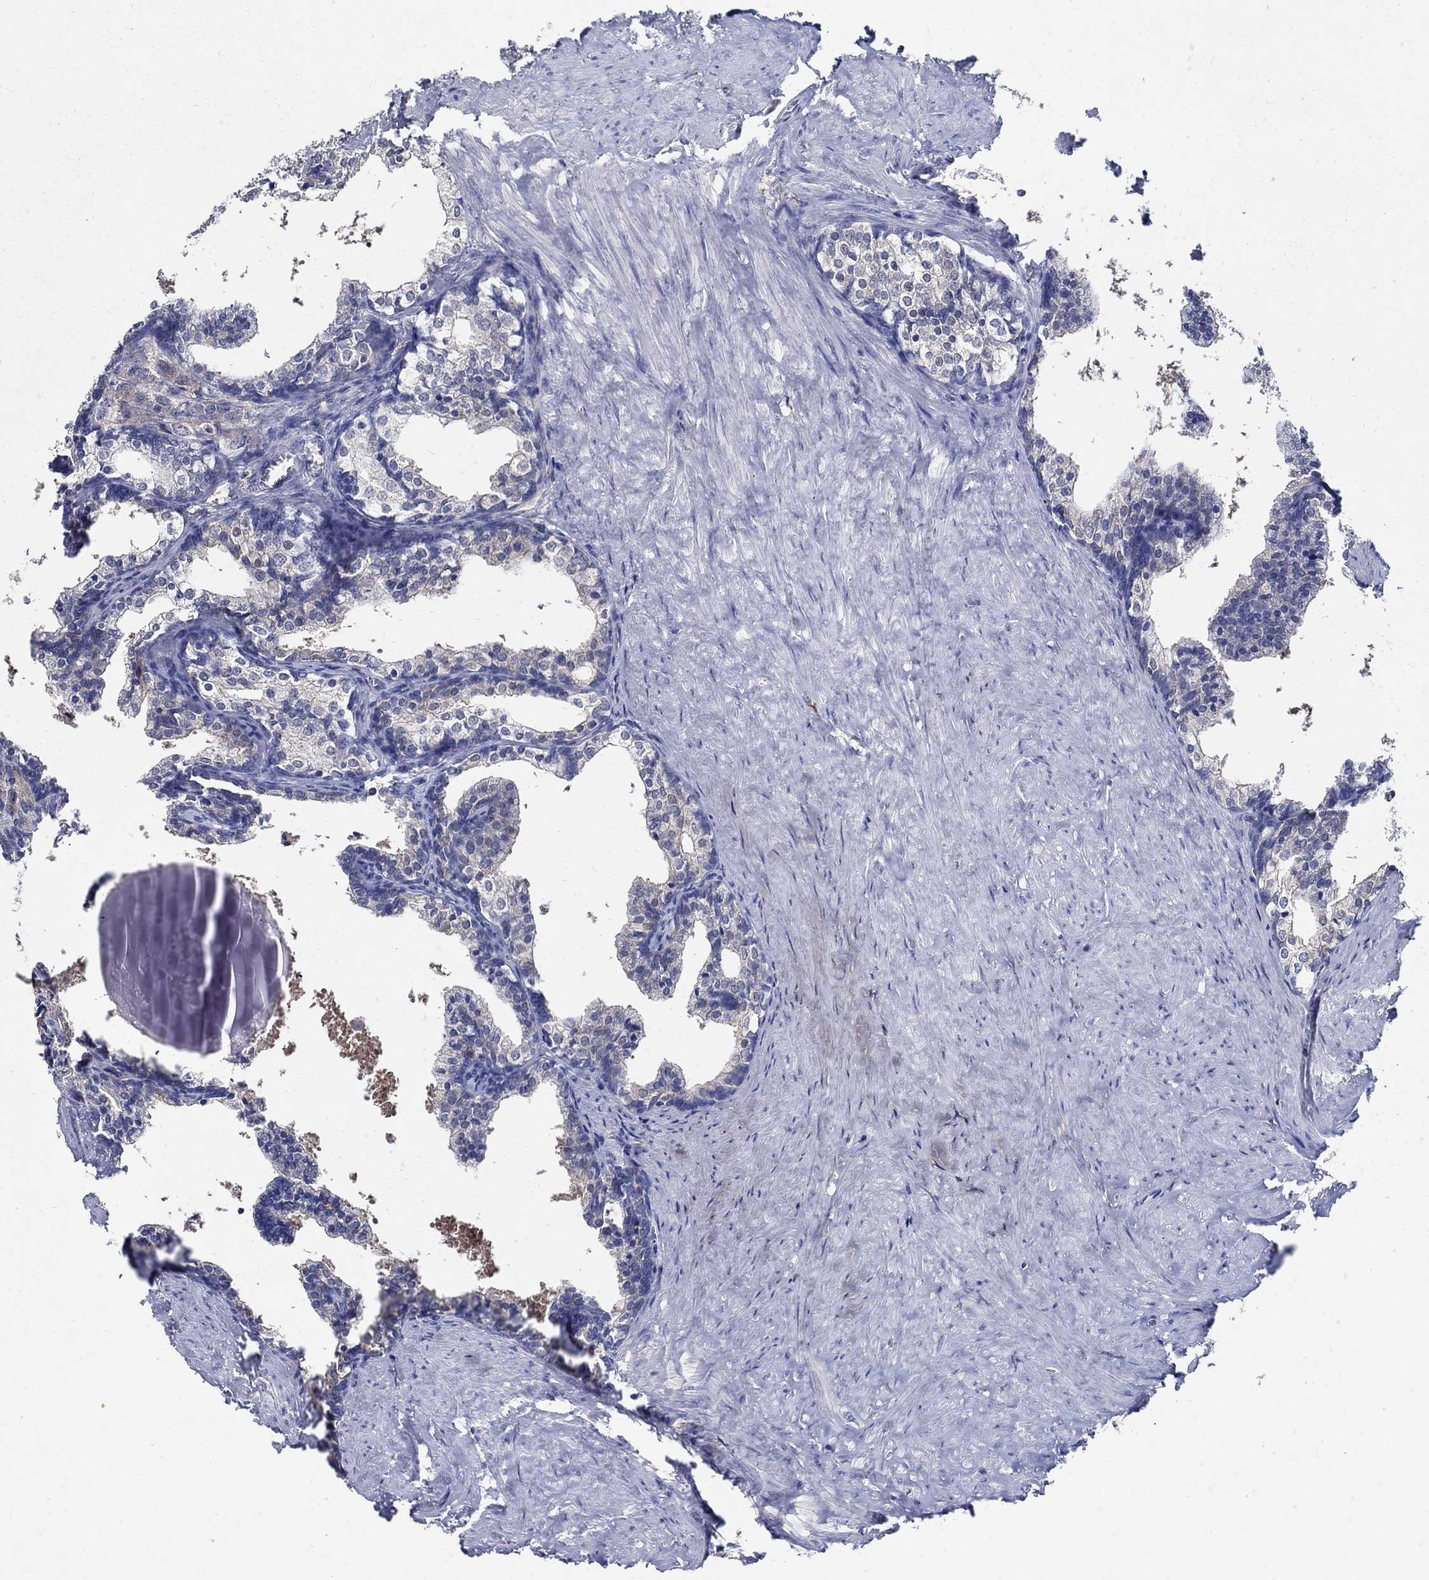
{"staining": {"intensity": "moderate", "quantity": "25%-75%", "location": "cytoplasmic/membranous"}, "tissue": "prostate cancer", "cell_type": "Tumor cells", "image_type": "cancer", "snomed": [{"axis": "morphology", "description": "Adenocarcinoma, NOS"}, {"axis": "topography", "description": "Prostate and seminal vesicle, NOS"}], "caption": "Prostate adenocarcinoma stained with a protein marker exhibits moderate staining in tumor cells.", "gene": "MTHFR", "patient": {"sex": "male", "age": 63}}